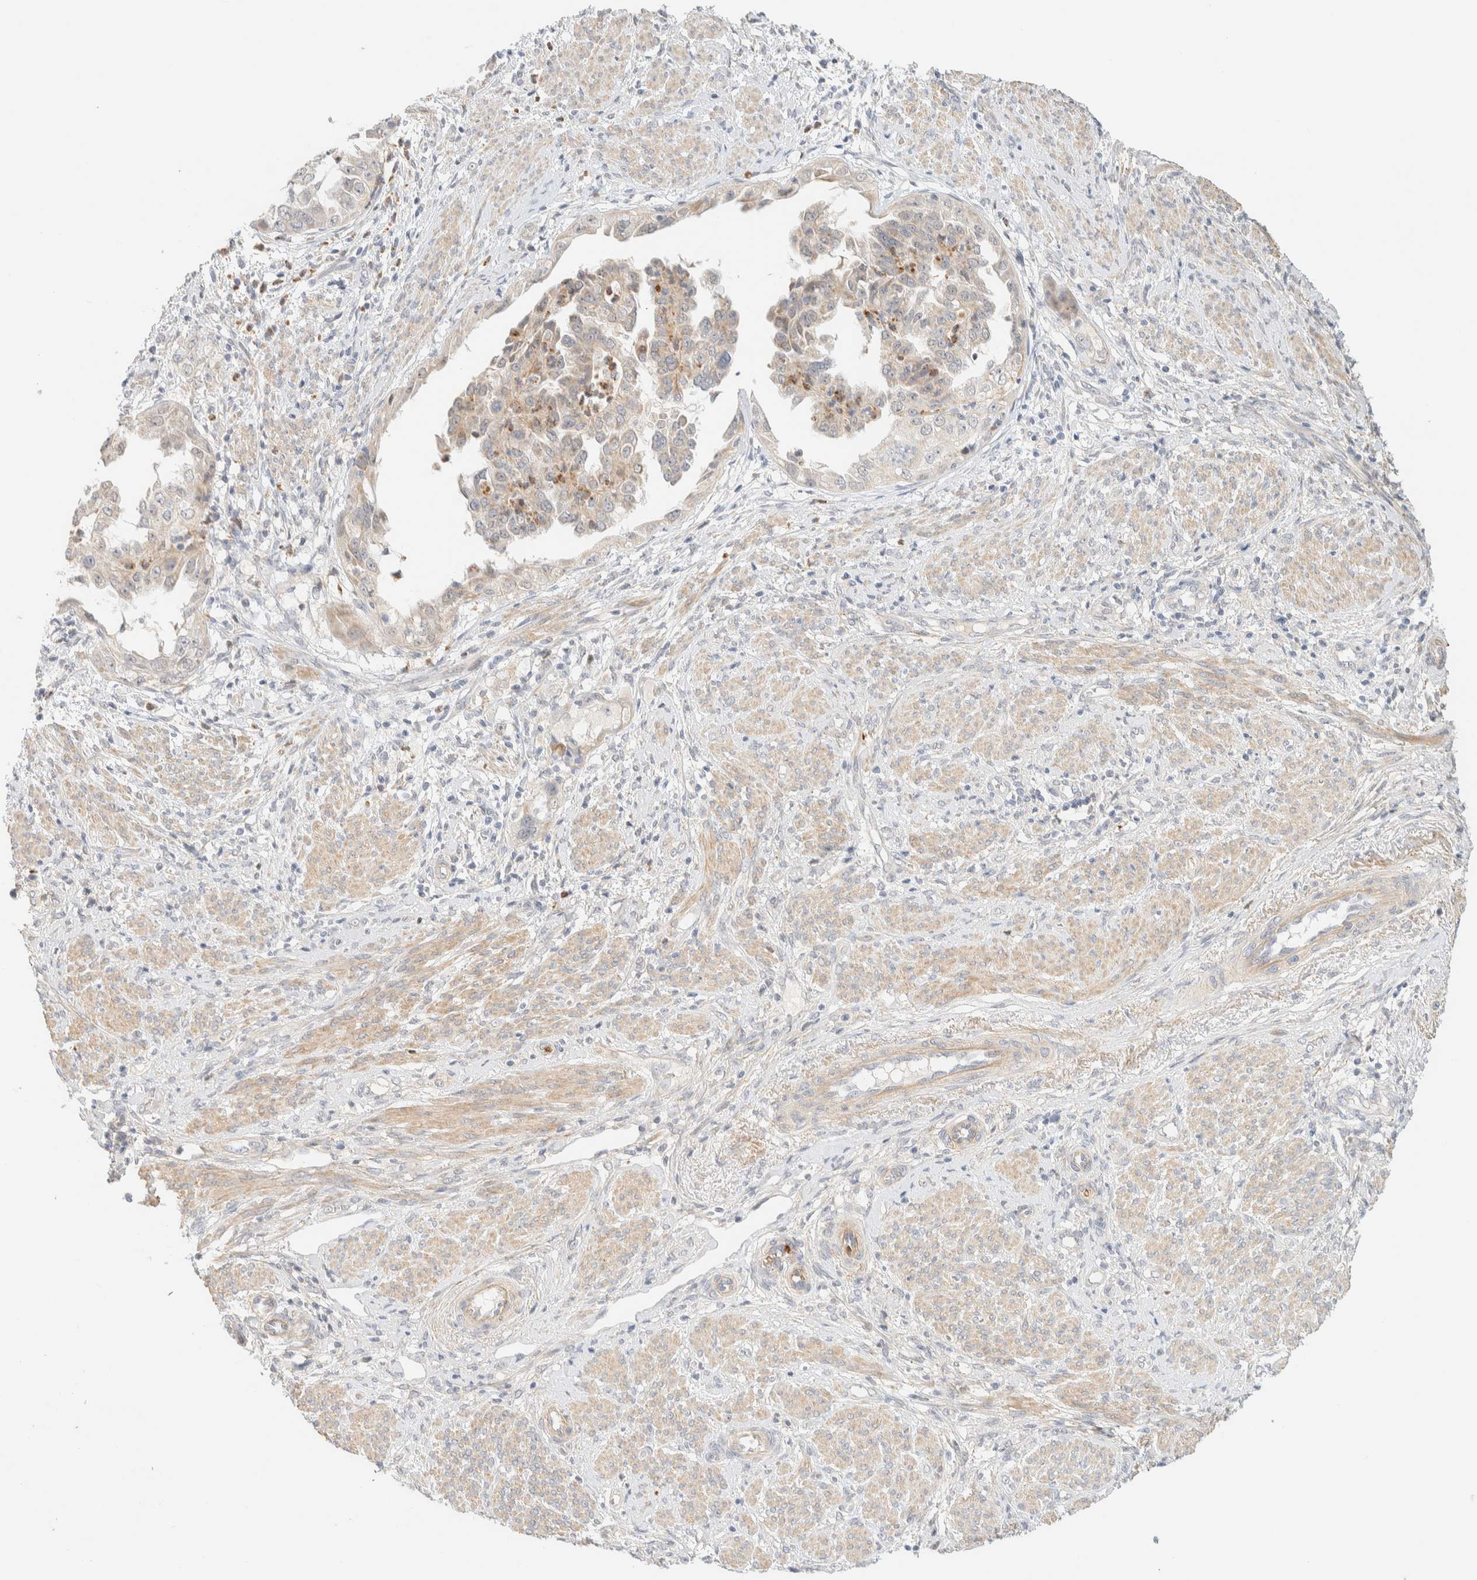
{"staining": {"intensity": "weak", "quantity": "<25%", "location": "cytoplasmic/membranous"}, "tissue": "endometrial cancer", "cell_type": "Tumor cells", "image_type": "cancer", "snomed": [{"axis": "morphology", "description": "Adenocarcinoma, NOS"}, {"axis": "topography", "description": "Endometrium"}], "caption": "Immunohistochemistry (IHC) of adenocarcinoma (endometrial) shows no staining in tumor cells. Brightfield microscopy of immunohistochemistry (IHC) stained with DAB (3,3'-diaminobenzidine) (brown) and hematoxylin (blue), captured at high magnification.", "gene": "TNK1", "patient": {"sex": "female", "age": 85}}